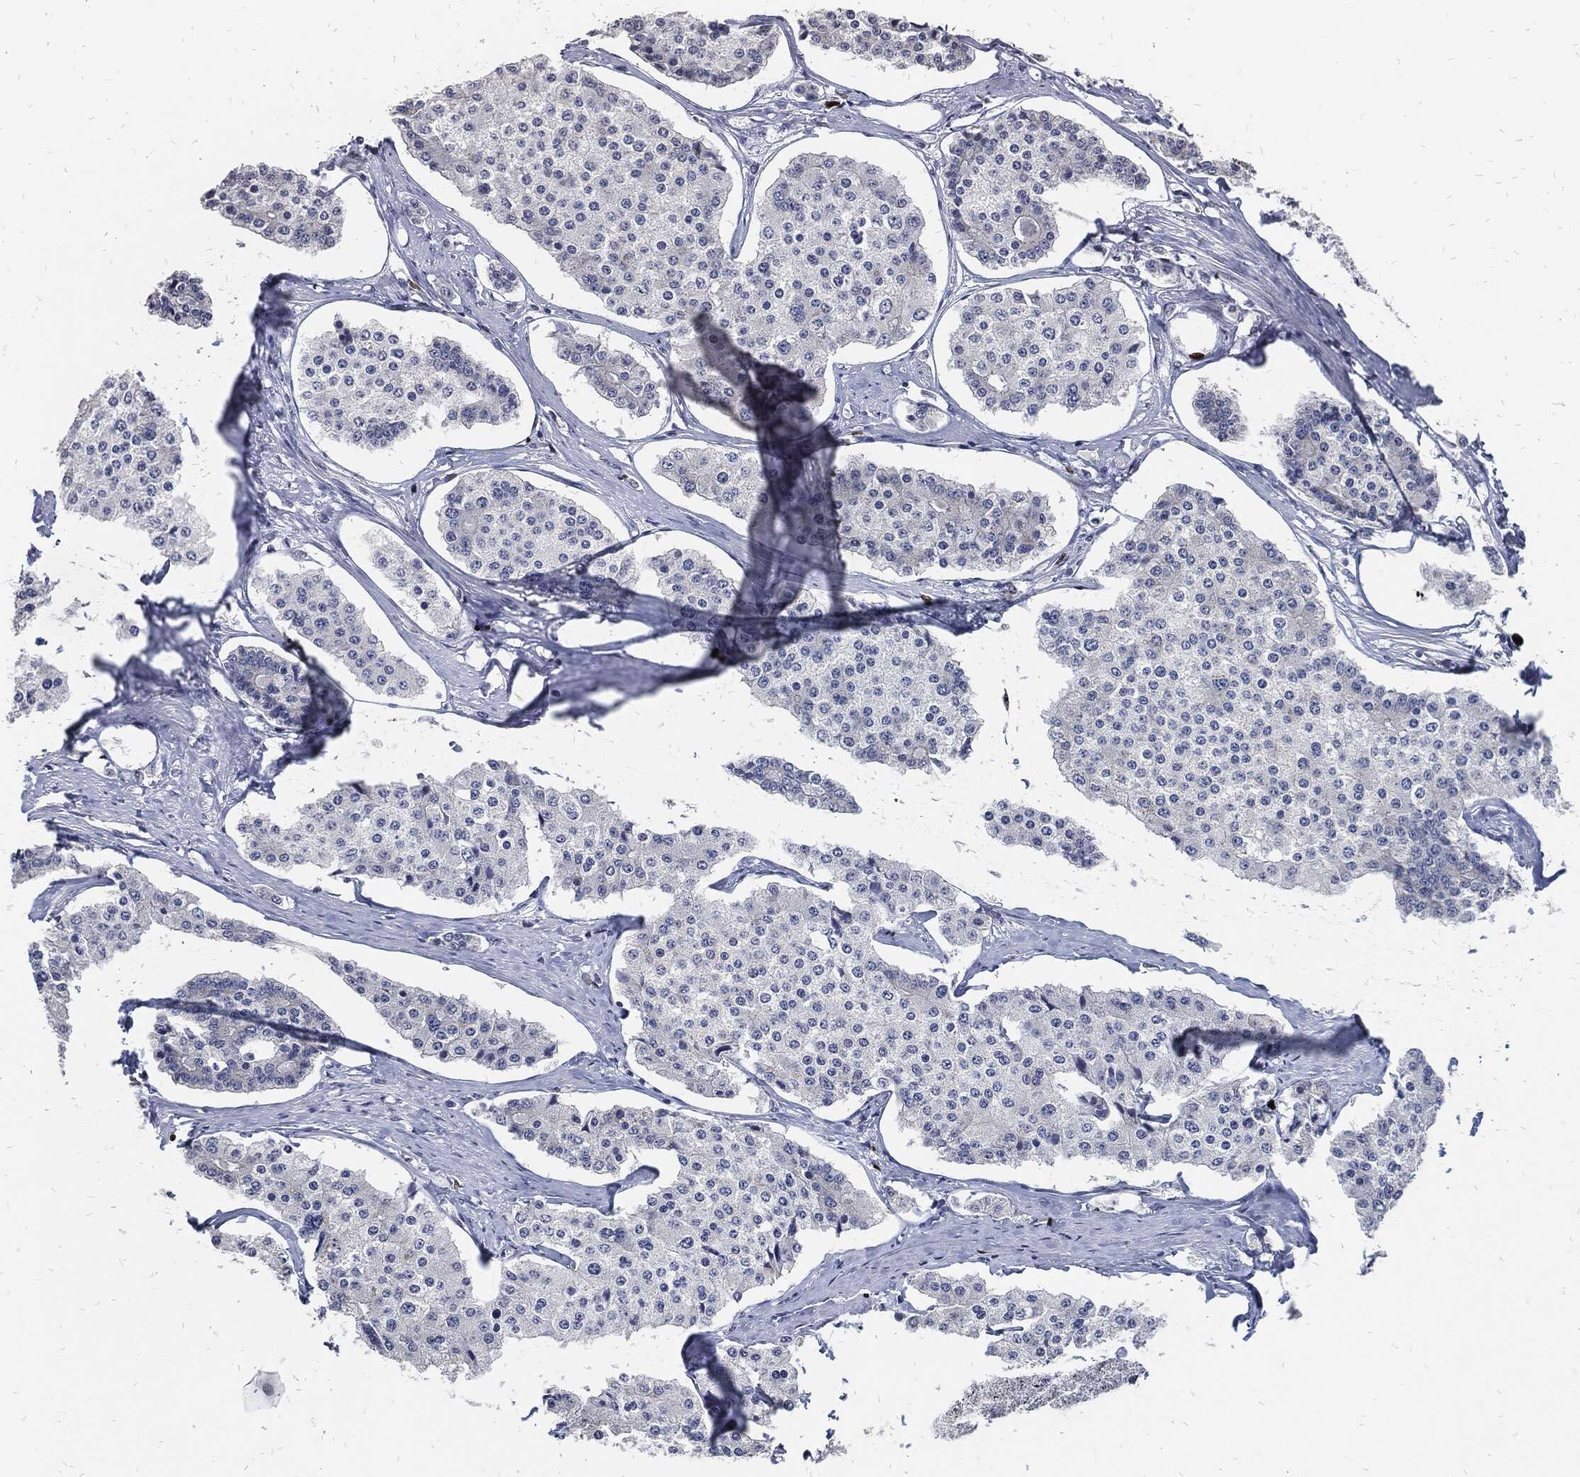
{"staining": {"intensity": "negative", "quantity": "none", "location": "none"}, "tissue": "carcinoid", "cell_type": "Tumor cells", "image_type": "cancer", "snomed": [{"axis": "morphology", "description": "Carcinoid, malignant, NOS"}, {"axis": "topography", "description": "Small intestine"}], "caption": "A micrograph of human carcinoid (malignant) is negative for staining in tumor cells.", "gene": "MKI67", "patient": {"sex": "female", "age": 65}}